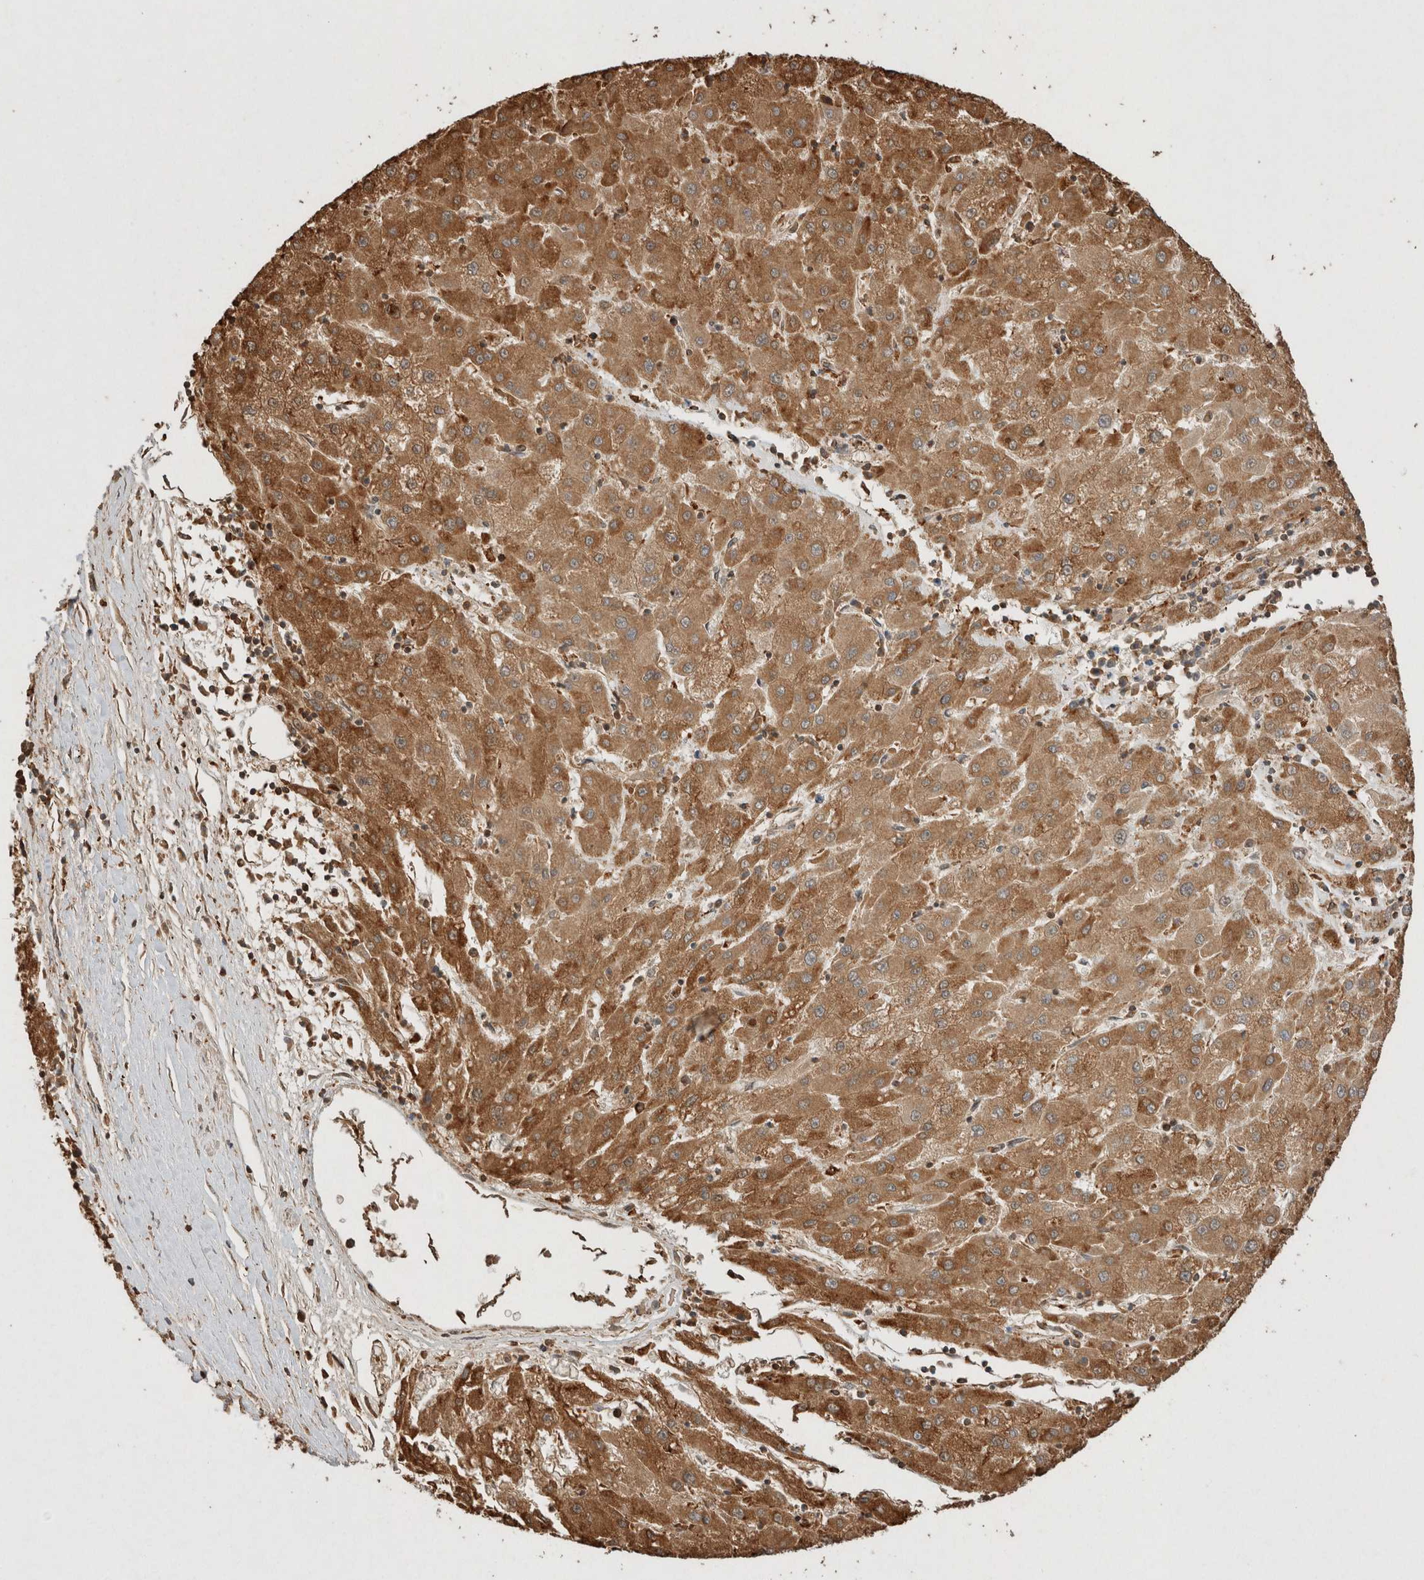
{"staining": {"intensity": "moderate", "quantity": ">75%", "location": "cytoplasmic/membranous"}, "tissue": "liver cancer", "cell_type": "Tumor cells", "image_type": "cancer", "snomed": [{"axis": "morphology", "description": "Carcinoma, Hepatocellular, NOS"}, {"axis": "topography", "description": "Liver"}], "caption": "Immunohistochemistry photomicrograph of human liver cancer (hepatocellular carcinoma) stained for a protein (brown), which demonstrates medium levels of moderate cytoplasmic/membranous expression in about >75% of tumor cells.", "gene": "ERAP1", "patient": {"sex": "male", "age": 72}}